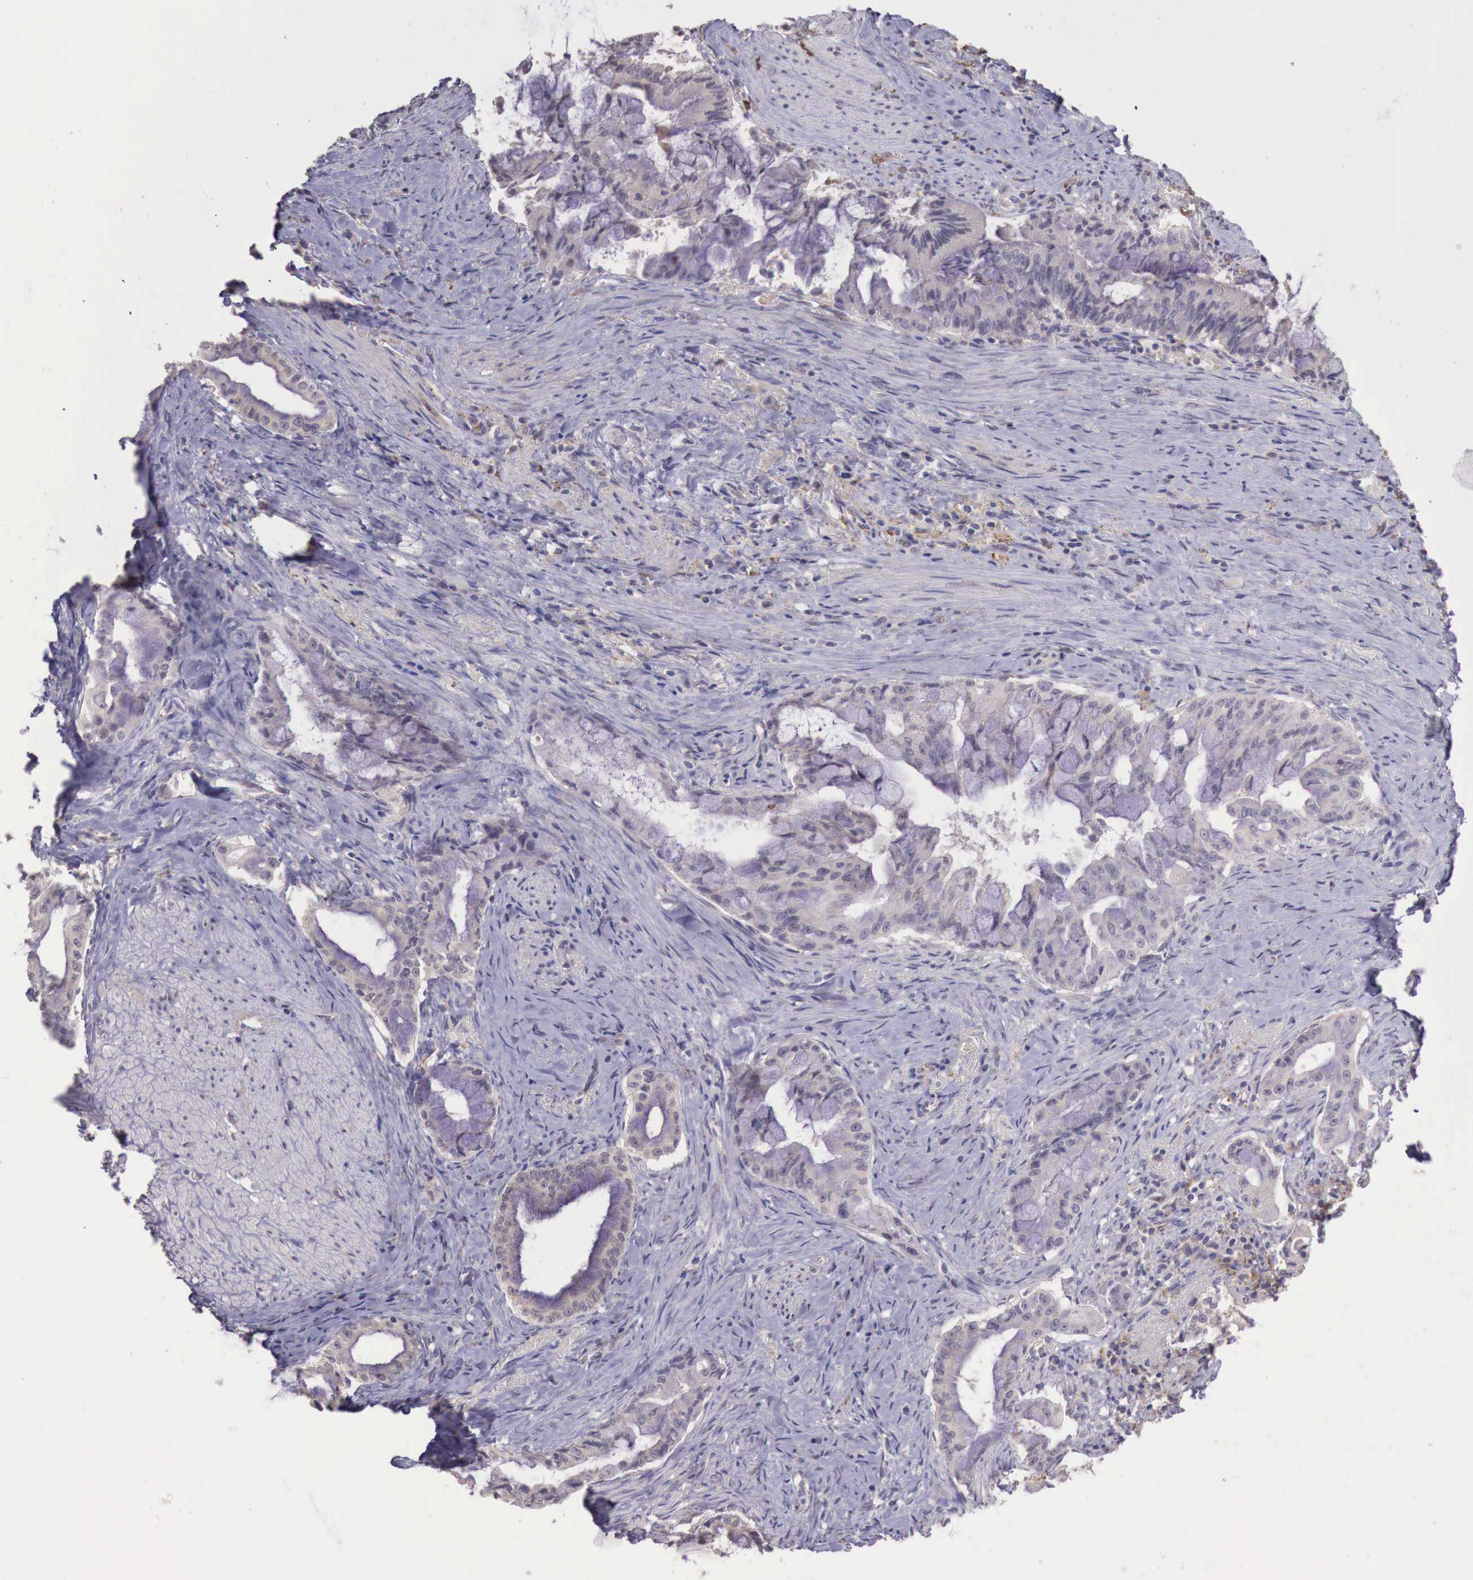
{"staining": {"intensity": "weak", "quantity": "25%-75%", "location": "cytoplasmic/membranous"}, "tissue": "pancreatic cancer", "cell_type": "Tumor cells", "image_type": "cancer", "snomed": [{"axis": "morphology", "description": "Adenocarcinoma, NOS"}, {"axis": "topography", "description": "Pancreas"}], "caption": "Human pancreatic cancer stained with a brown dye displays weak cytoplasmic/membranous positive expression in approximately 25%-75% of tumor cells.", "gene": "CHRDL1", "patient": {"sex": "male", "age": 59}}